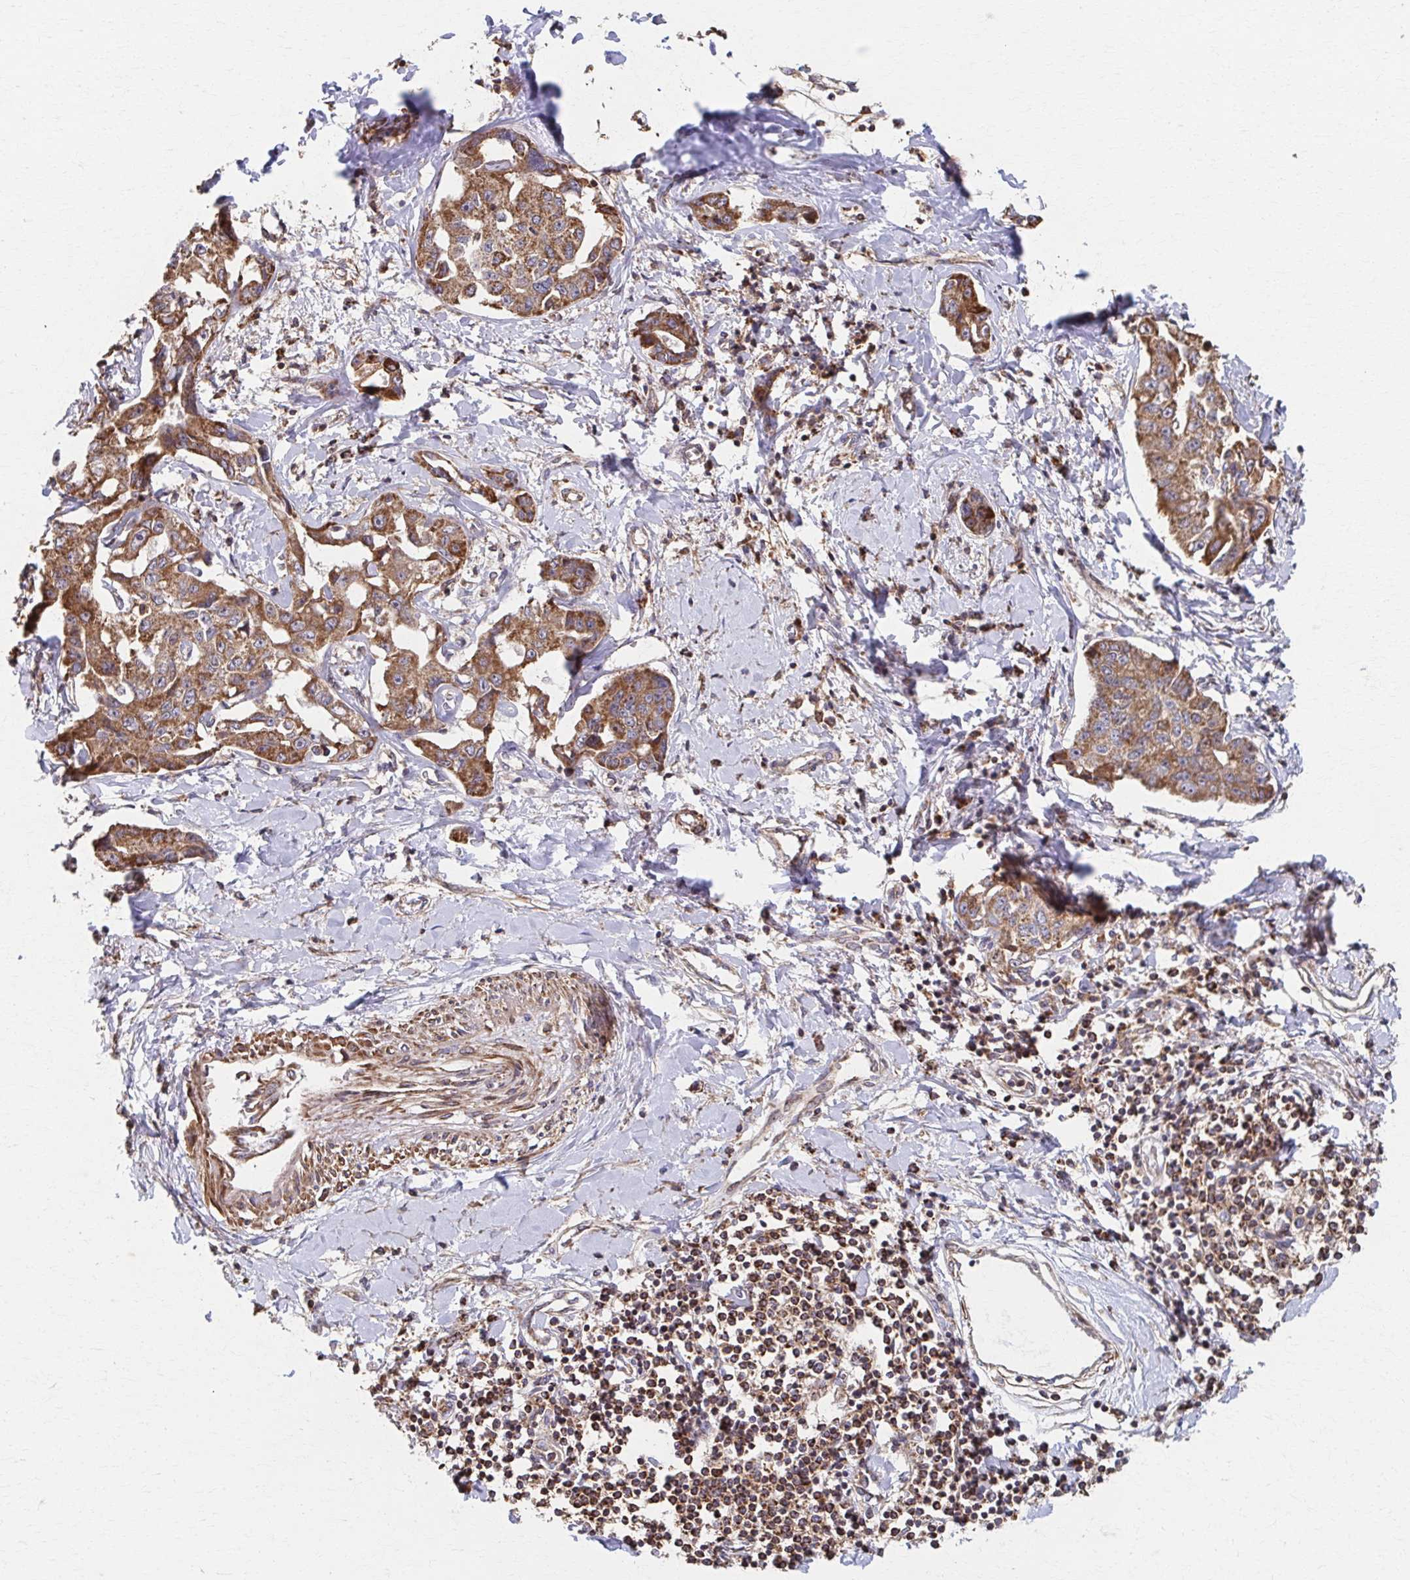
{"staining": {"intensity": "moderate", "quantity": ">75%", "location": "cytoplasmic/membranous"}, "tissue": "liver cancer", "cell_type": "Tumor cells", "image_type": "cancer", "snomed": [{"axis": "morphology", "description": "Cholangiocarcinoma"}, {"axis": "topography", "description": "Liver"}], "caption": "Human liver cholangiocarcinoma stained for a protein (brown) demonstrates moderate cytoplasmic/membranous positive staining in approximately >75% of tumor cells.", "gene": "KLHL34", "patient": {"sex": "male", "age": 59}}